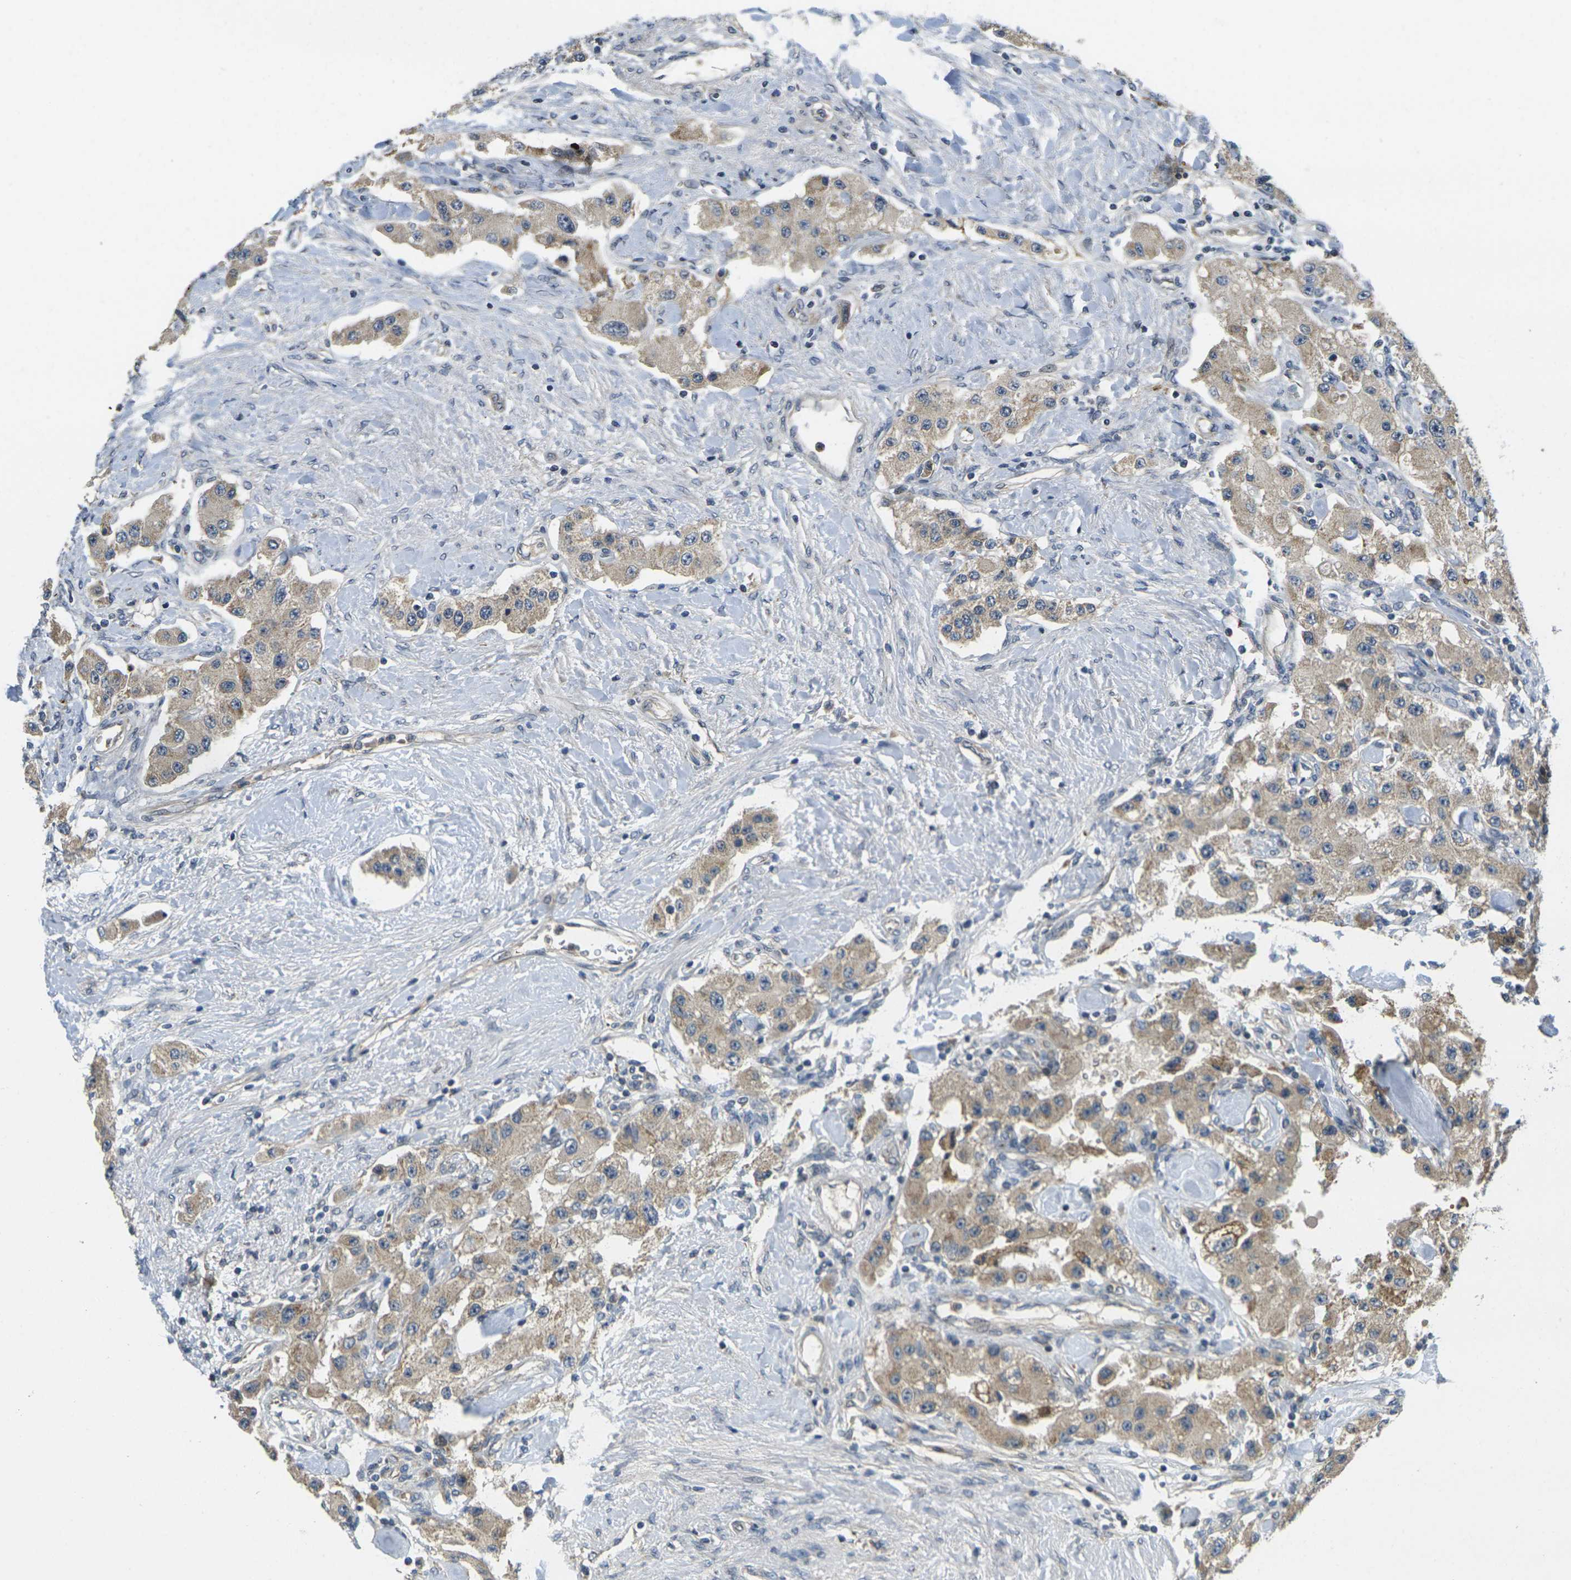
{"staining": {"intensity": "weak", "quantity": ">75%", "location": "cytoplasmic/membranous"}, "tissue": "carcinoid", "cell_type": "Tumor cells", "image_type": "cancer", "snomed": [{"axis": "morphology", "description": "Carcinoid, malignant, NOS"}, {"axis": "topography", "description": "Pancreas"}], "caption": "Carcinoid stained with a protein marker reveals weak staining in tumor cells.", "gene": "MINAR2", "patient": {"sex": "male", "age": 41}}